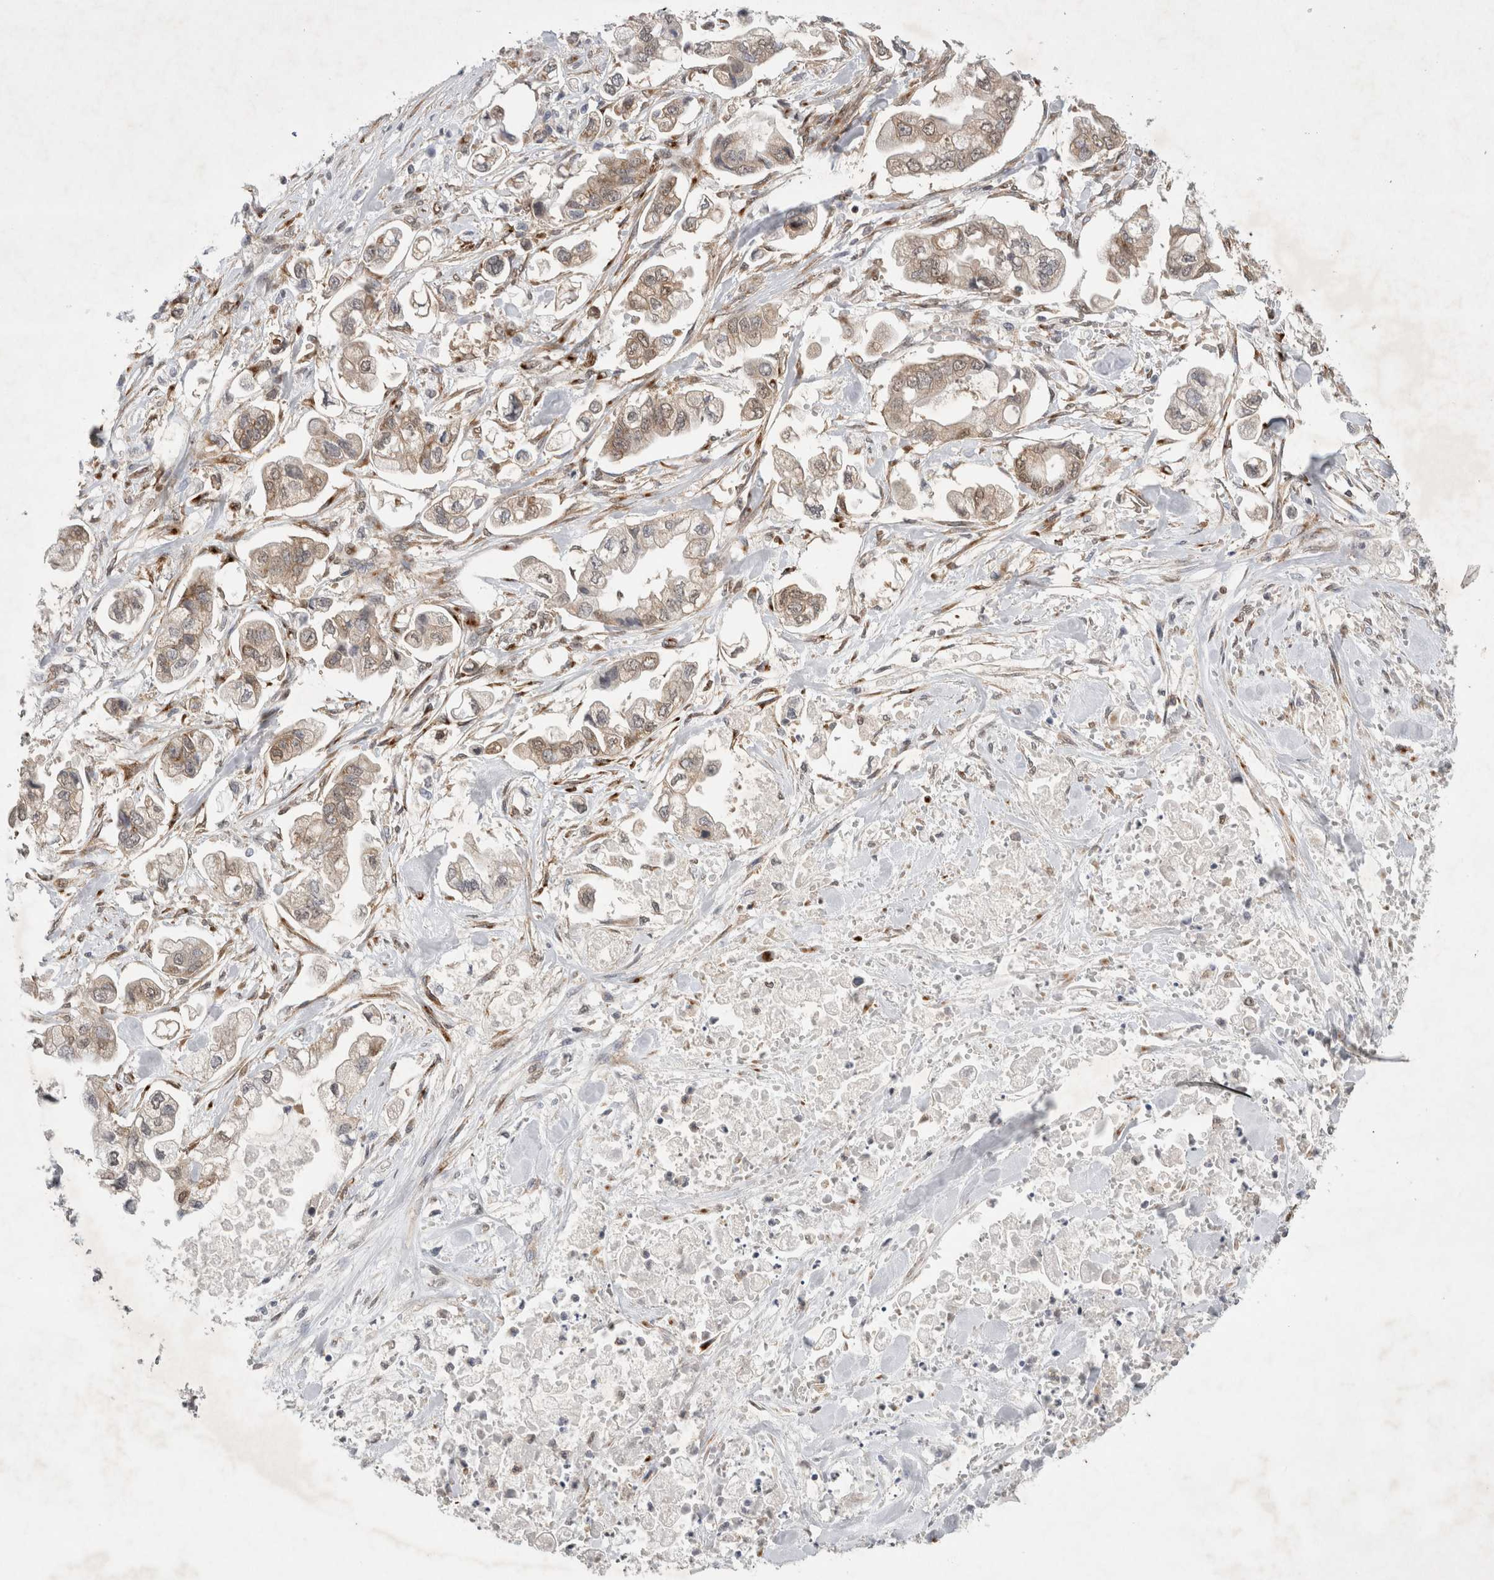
{"staining": {"intensity": "weak", "quantity": "25%-75%", "location": "cytoplasmic/membranous"}, "tissue": "stomach cancer", "cell_type": "Tumor cells", "image_type": "cancer", "snomed": [{"axis": "morphology", "description": "Normal tissue, NOS"}, {"axis": "morphology", "description": "Adenocarcinoma, NOS"}, {"axis": "topography", "description": "Stomach"}], "caption": "Immunohistochemical staining of stomach cancer demonstrates weak cytoplasmic/membranous protein positivity in about 25%-75% of tumor cells. The staining was performed using DAB, with brown indicating positive protein expression. Nuclei are stained blue with hematoxylin.", "gene": "WIPF2", "patient": {"sex": "male", "age": 62}}